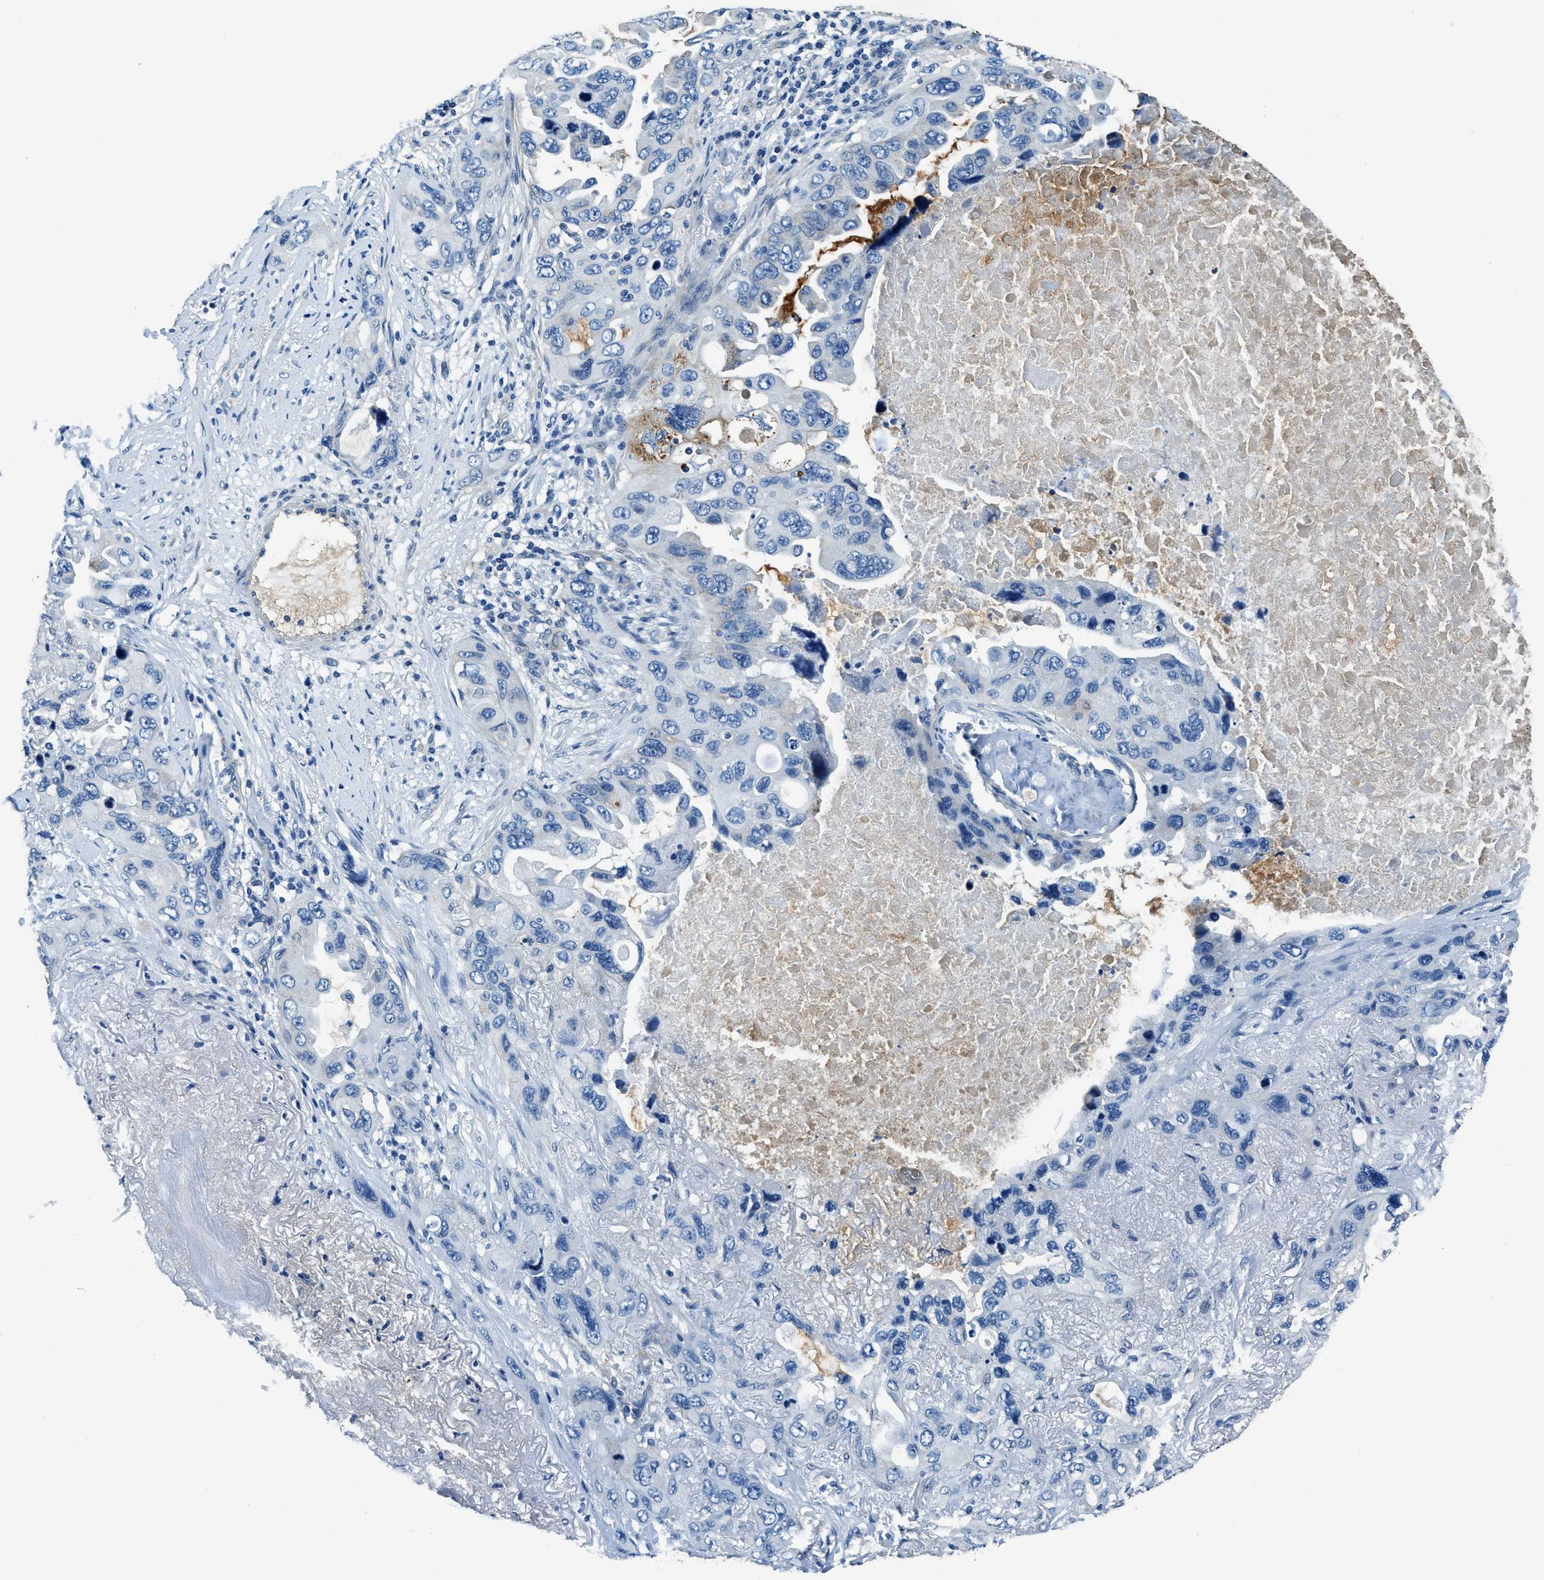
{"staining": {"intensity": "negative", "quantity": "none", "location": "none"}, "tissue": "lung cancer", "cell_type": "Tumor cells", "image_type": "cancer", "snomed": [{"axis": "morphology", "description": "Squamous cell carcinoma, NOS"}, {"axis": "topography", "description": "Lung"}], "caption": "High magnification brightfield microscopy of lung cancer (squamous cell carcinoma) stained with DAB (3,3'-diaminobenzidine) (brown) and counterstained with hematoxylin (blue): tumor cells show no significant expression.", "gene": "TMEM186", "patient": {"sex": "female", "age": 73}}